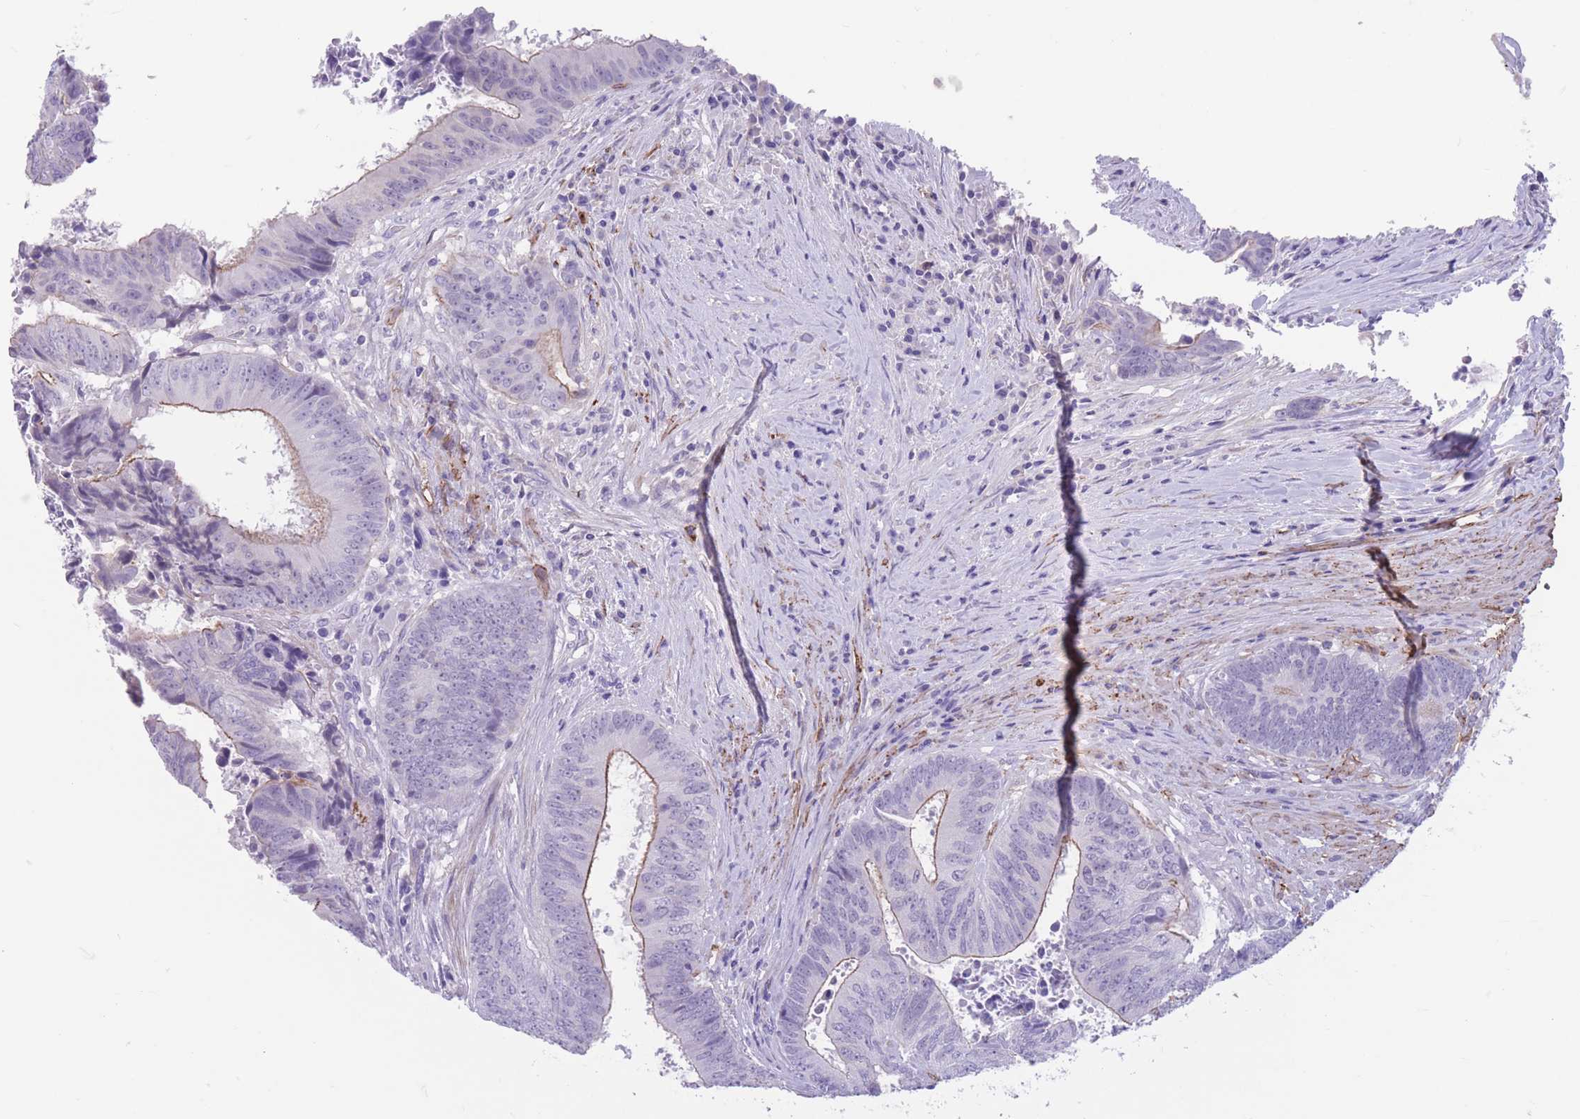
{"staining": {"intensity": "moderate", "quantity": "<25%", "location": "cytoplasmic/membranous"}, "tissue": "colorectal cancer", "cell_type": "Tumor cells", "image_type": "cancer", "snomed": [{"axis": "morphology", "description": "Adenocarcinoma, NOS"}, {"axis": "topography", "description": "Rectum"}], "caption": "Colorectal adenocarcinoma tissue demonstrates moderate cytoplasmic/membranous positivity in about <25% of tumor cells", "gene": "DPYD", "patient": {"sex": "male", "age": 72}}